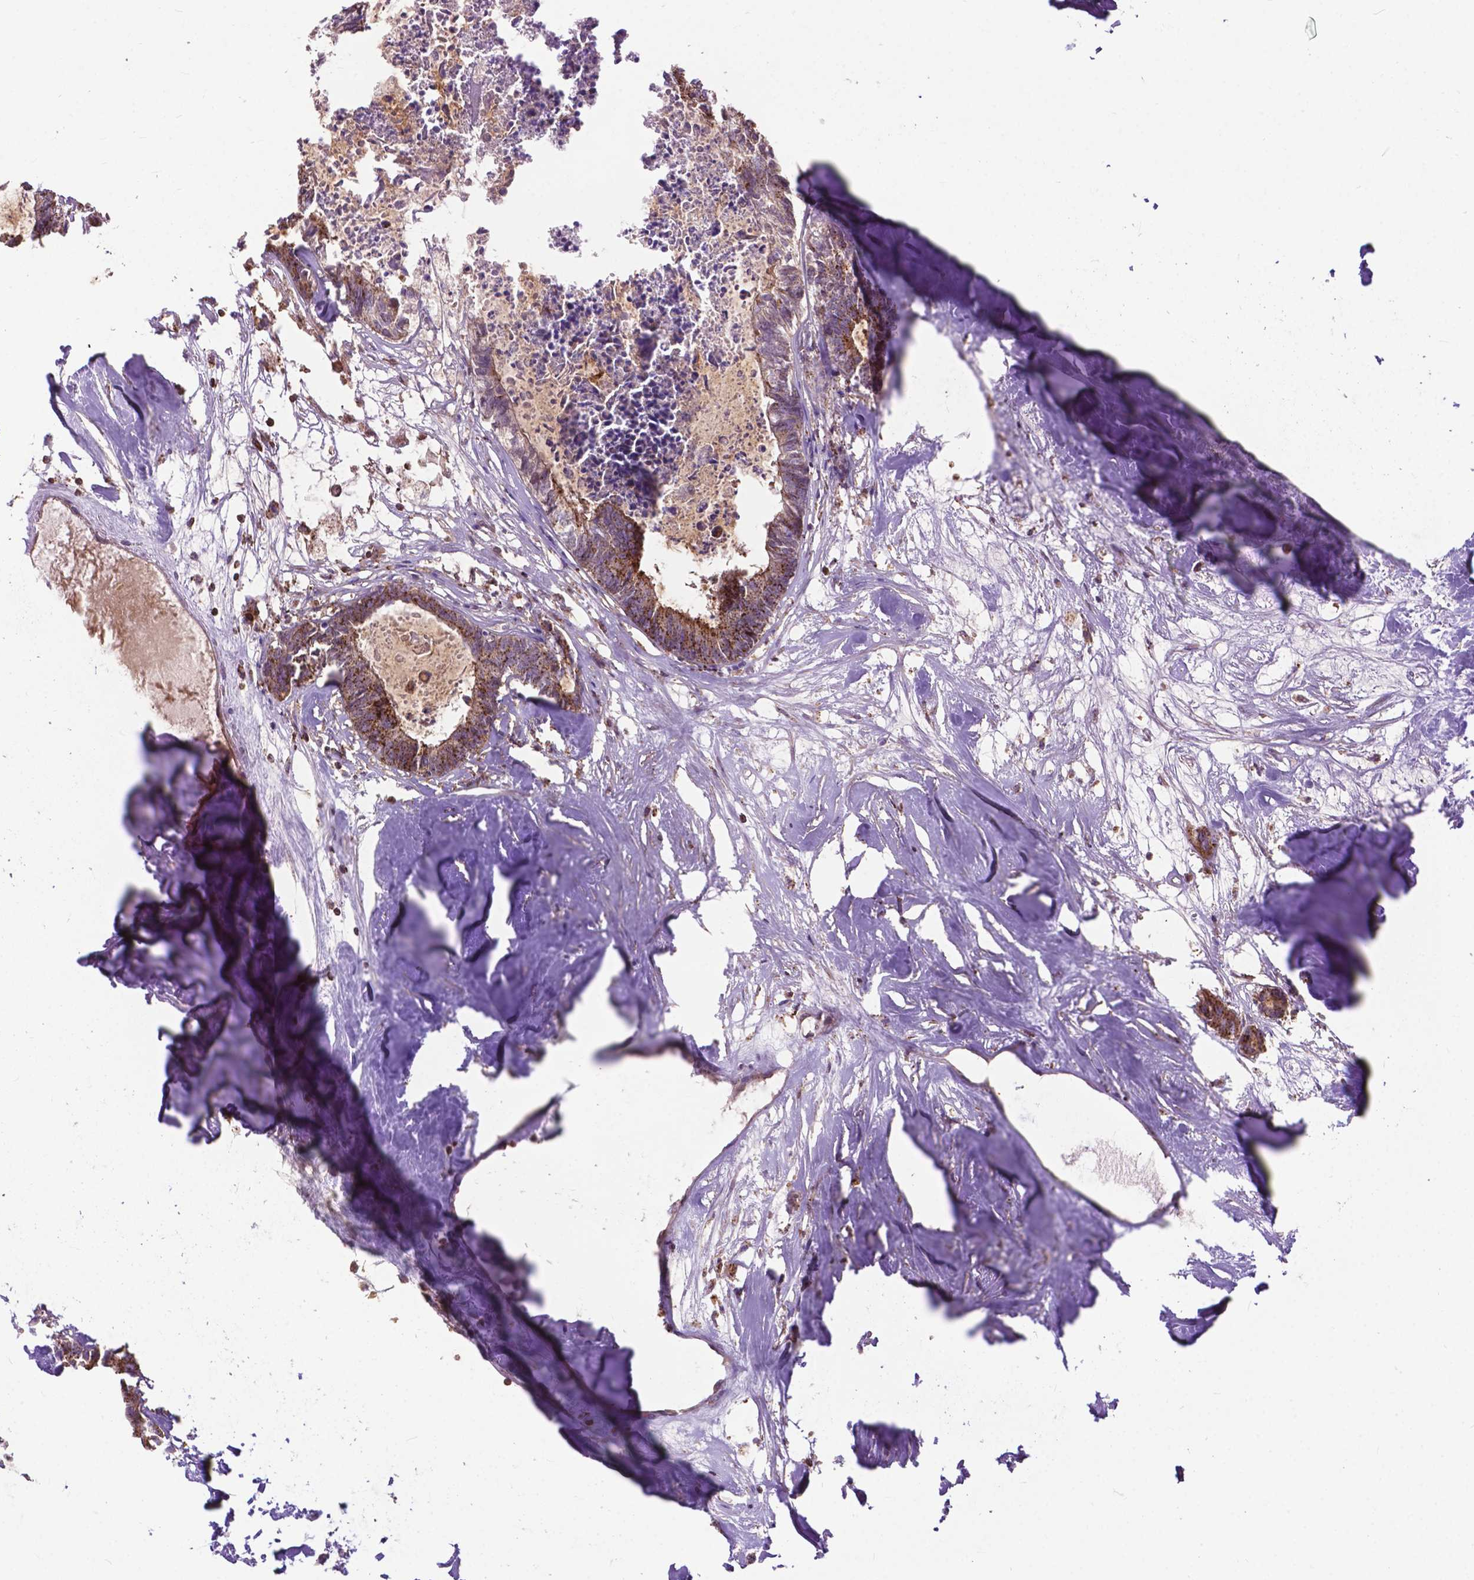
{"staining": {"intensity": "moderate", "quantity": ">75%", "location": "cytoplasmic/membranous"}, "tissue": "colorectal cancer", "cell_type": "Tumor cells", "image_type": "cancer", "snomed": [{"axis": "morphology", "description": "Adenocarcinoma, NOS"}, {"axis": "topography", "description": "Colon"}, {"axis": "topography", "description": "Rectum"}], "caption": "The immunohistochemical stain labels moderate cytoplasmic/membranous expression in tumor cells of colorectal adenocarcinoma tissue.", "gene": "CHMP4A", "patient": {"sex": "male", "age": 57}}